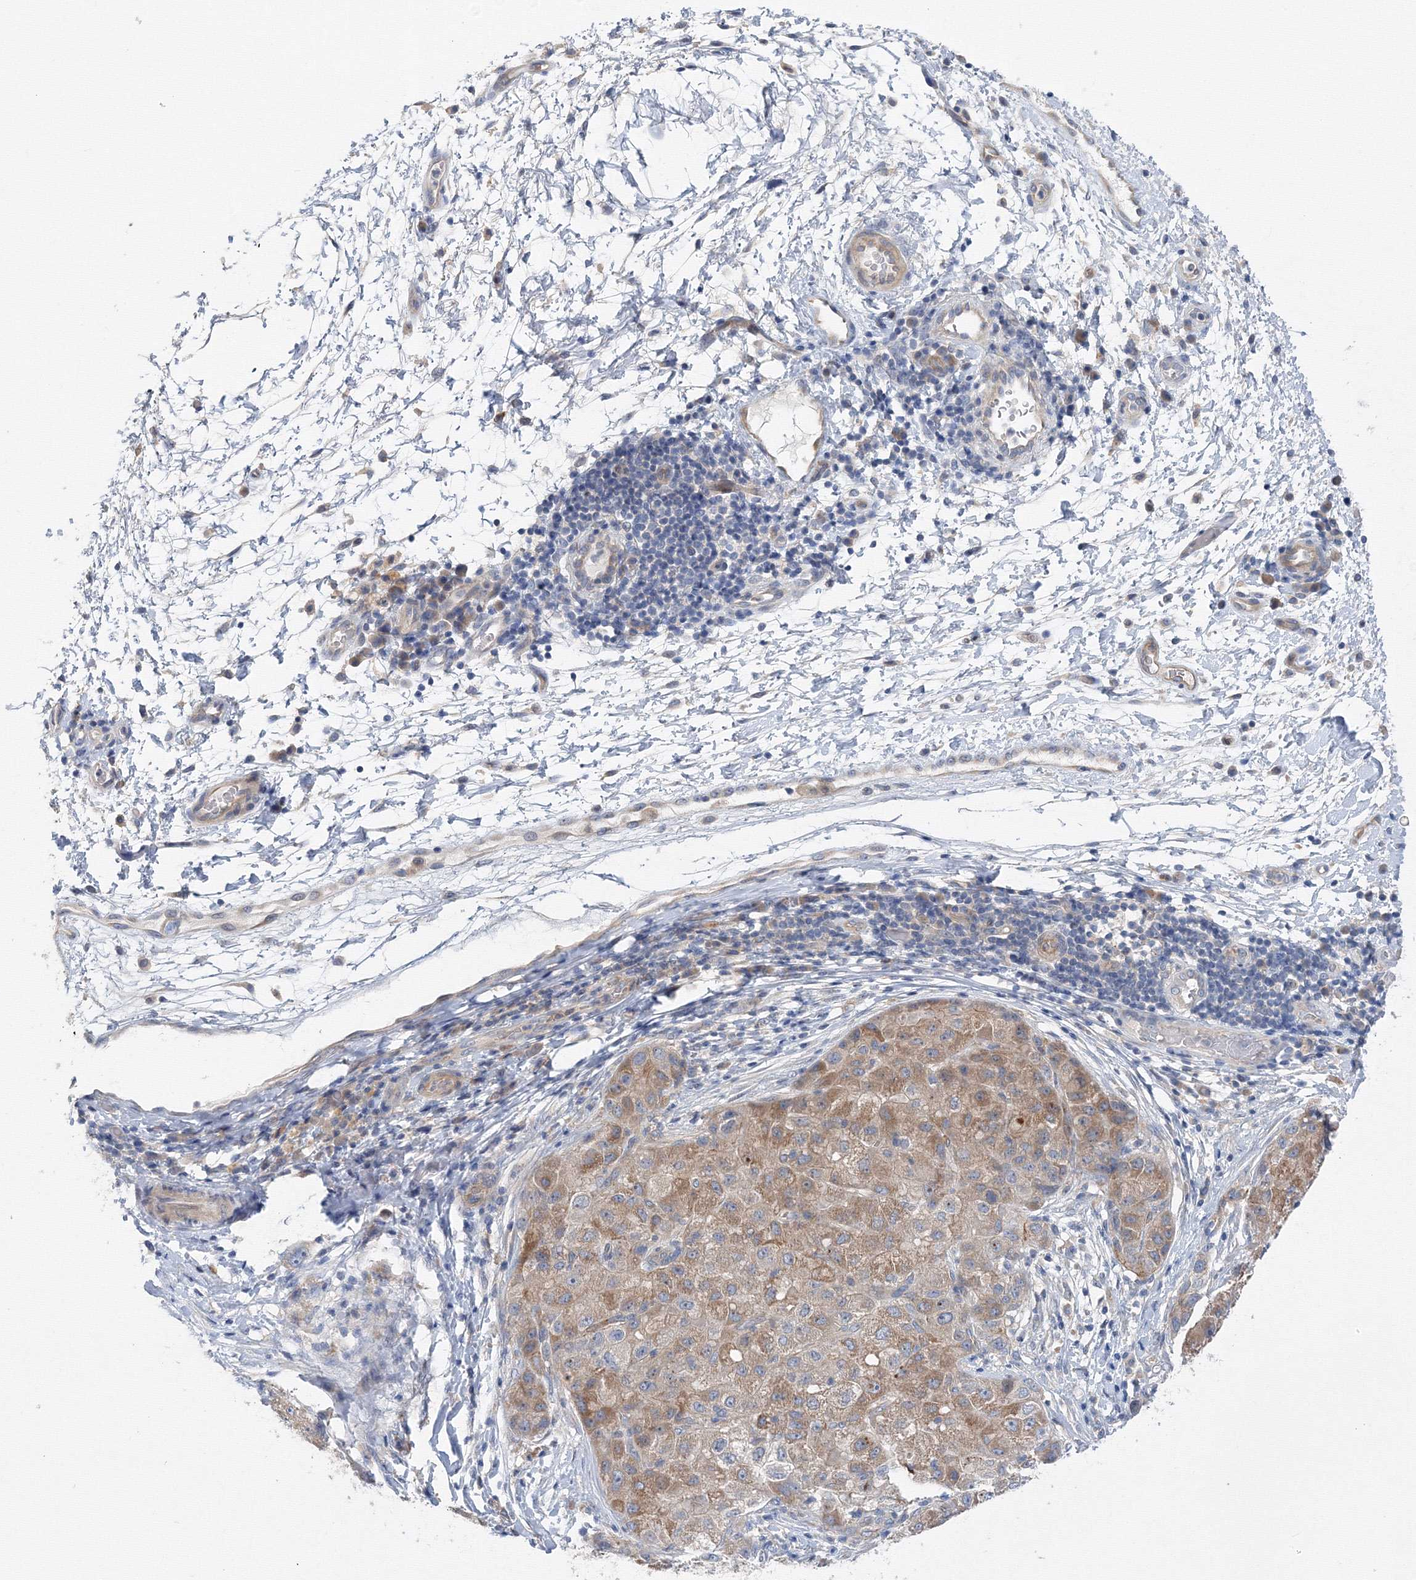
{"staining": {"intensity": "moderate", "quantity": ">75%", "location": "cytoplasmic/membranous"}, "tissue": "liver cancer", "cell_type": "Tumor cells", "image_type": "cancer", "snomed": [{"axis": "morphology", "description": "Carcinoma, Hepatocellular, NOS"}, {"axis": "topography", "description": "Liver"}], "caption": "Human hepatocellular carcinoma (liver) stained with a protein marker demonstrates moderate staining in tumor cells.", "gene": "DIS3L2", "patient": {"sex": "male", "age": 80}}